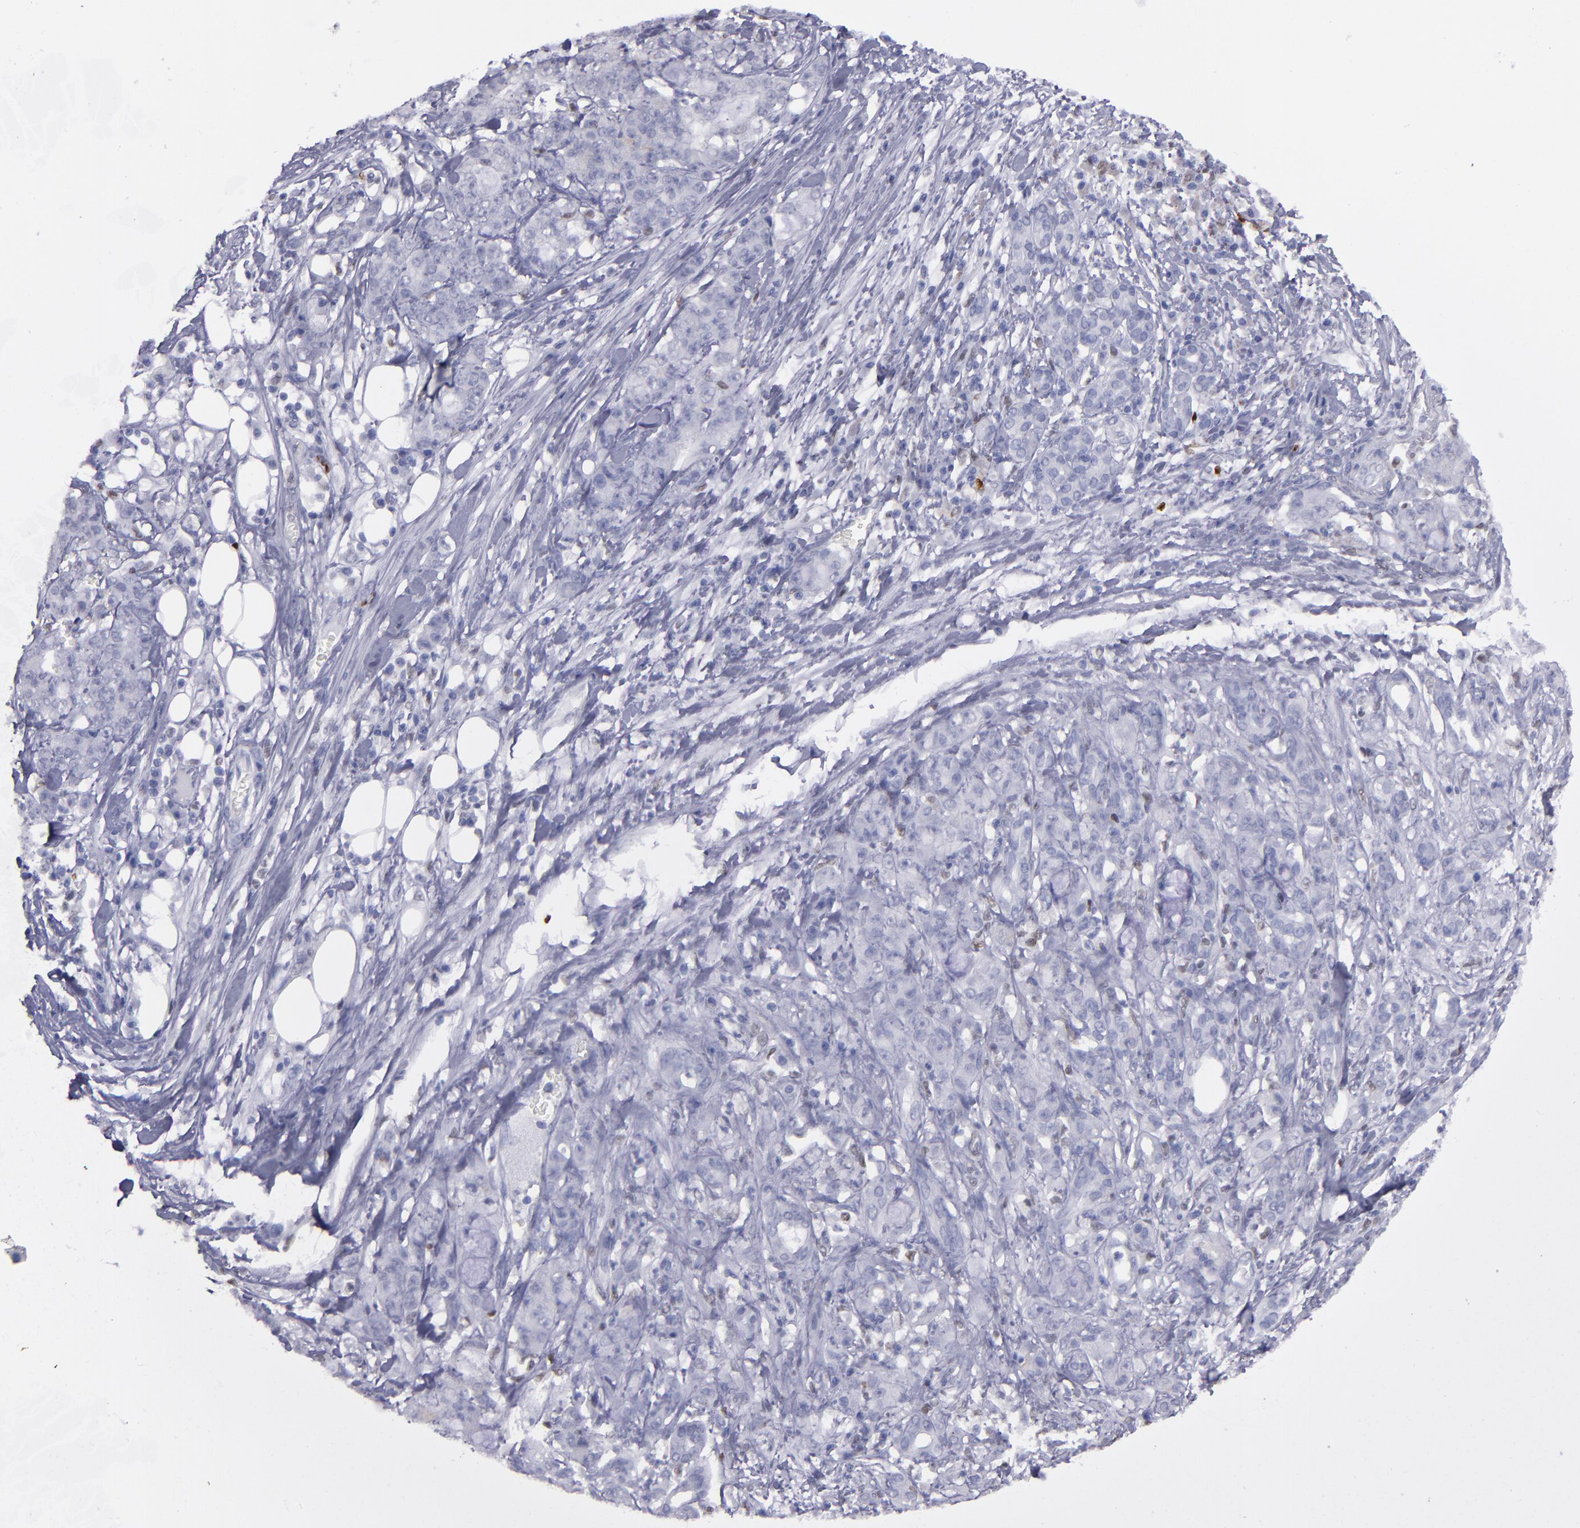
{"staining": {"intensity": "weak", "quantity": "<25%", "location": "nuclear"}, "tissue": "pancreatic cancer", "cell_type": "Tumor cells", "image_type": "cancer", "snomed": [{"axis": "morphology", "description": "Adenocarcinoma, NOS"}, {"axis": "topography", "description": "Pancreas"}], "caption": "A histopathology image of human pancreatic adenocarcinoma is negative for staining in tumor cells.", "gene": "IRF8", "patient": {"sex": "female", "age": 73}}